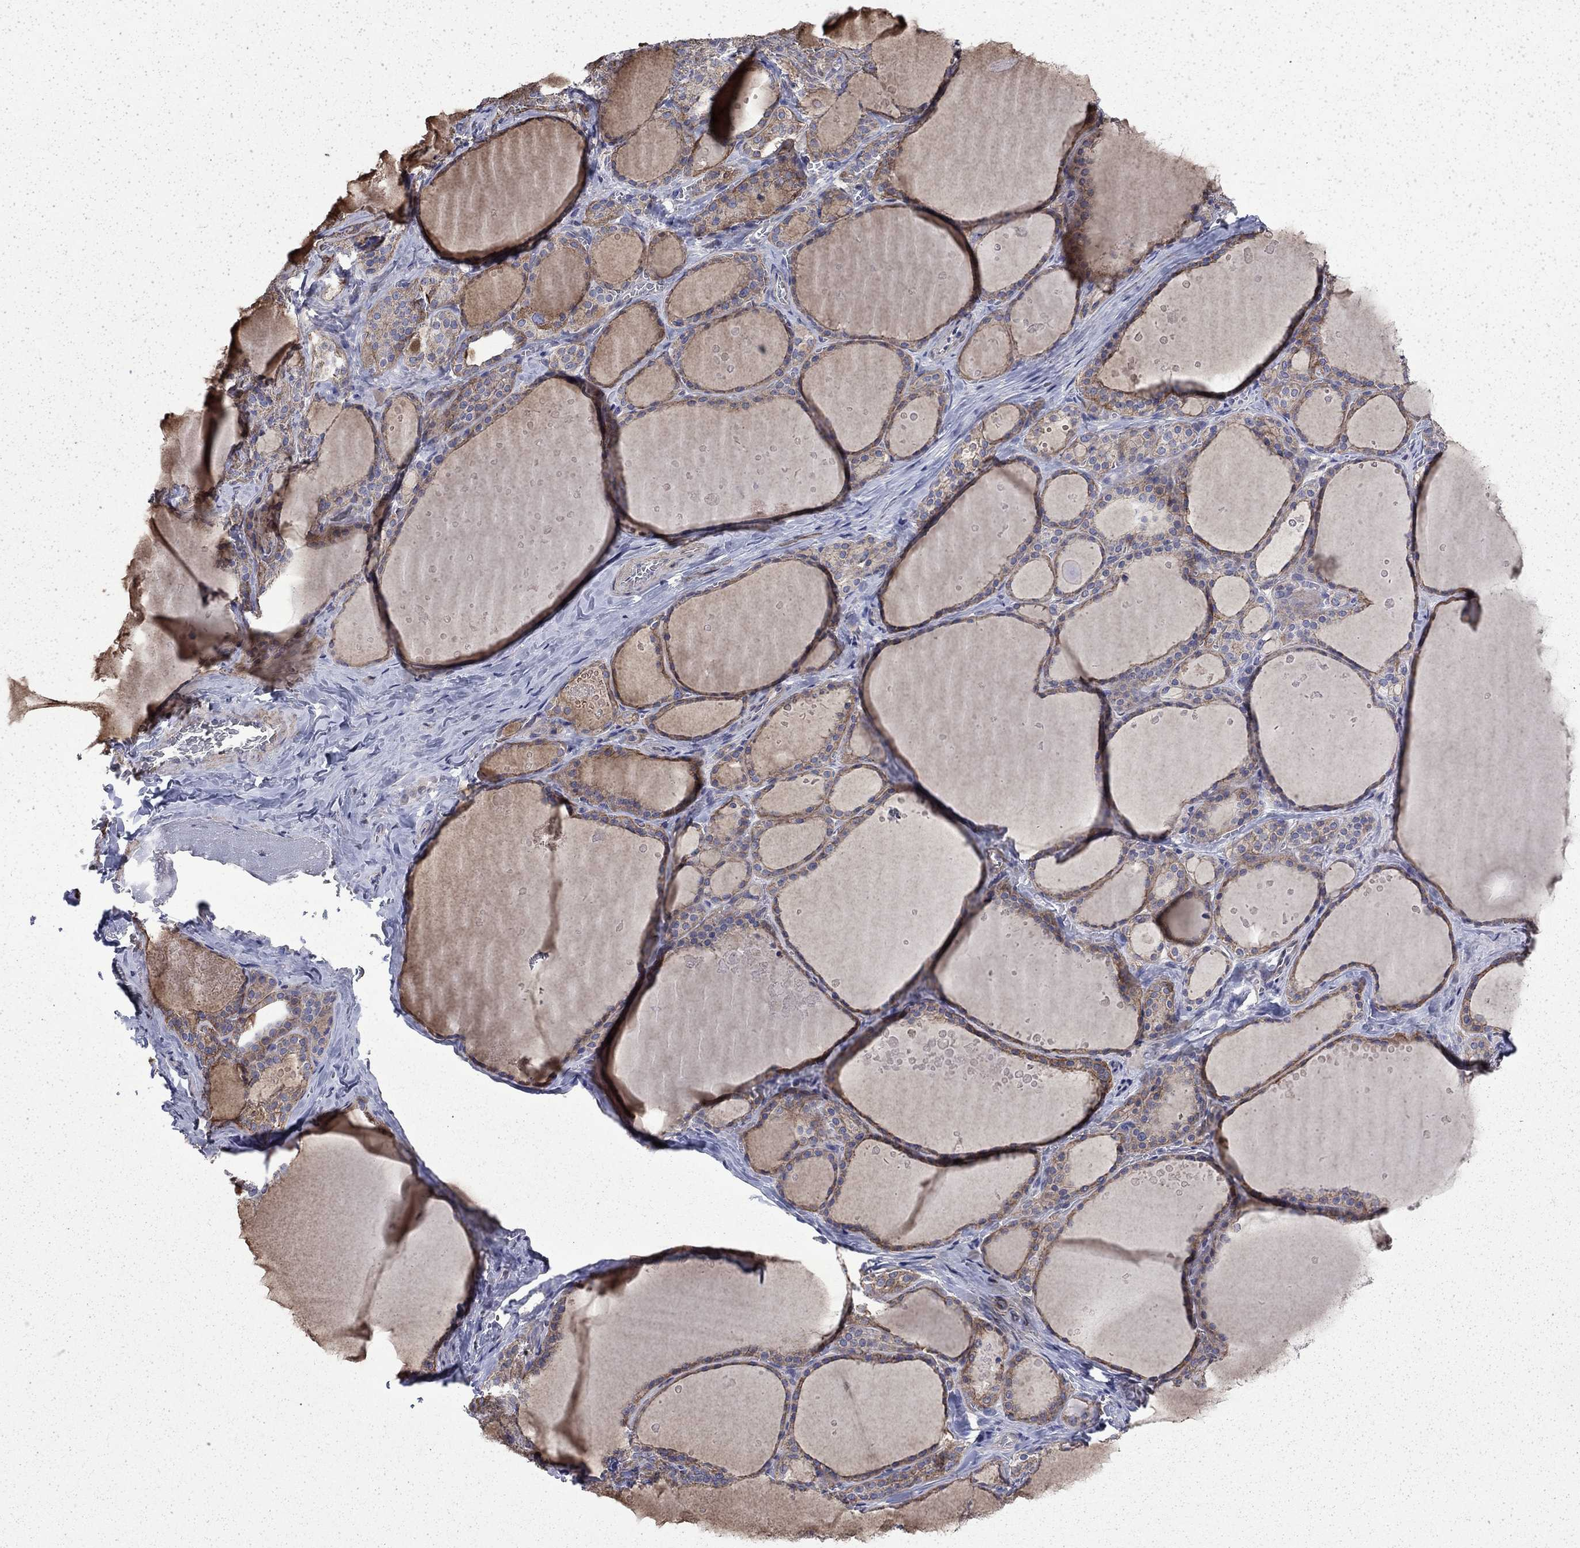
{"staining": {"intensity": "moderate", "quantity": "<25%", "location": "cytoplasmic/membranous"}, "tissue": "thyroid gland", "cell_type": "Glandular cells", "image_type": "normal", "snomed": [{"axis": "morphology", "description": "Normal tissue, NOS"}, {"axis": "topography", "description": "Thyroid gland"}], "caption": "This image shows immunohistochemistry staining of unremarkable human thyroid gland, with low moderate cytoplasmic/membranous expression in approximately <25% of glandular cells.", "gene": "DTNA", "patient": {"sex": "male", "age": 63}}